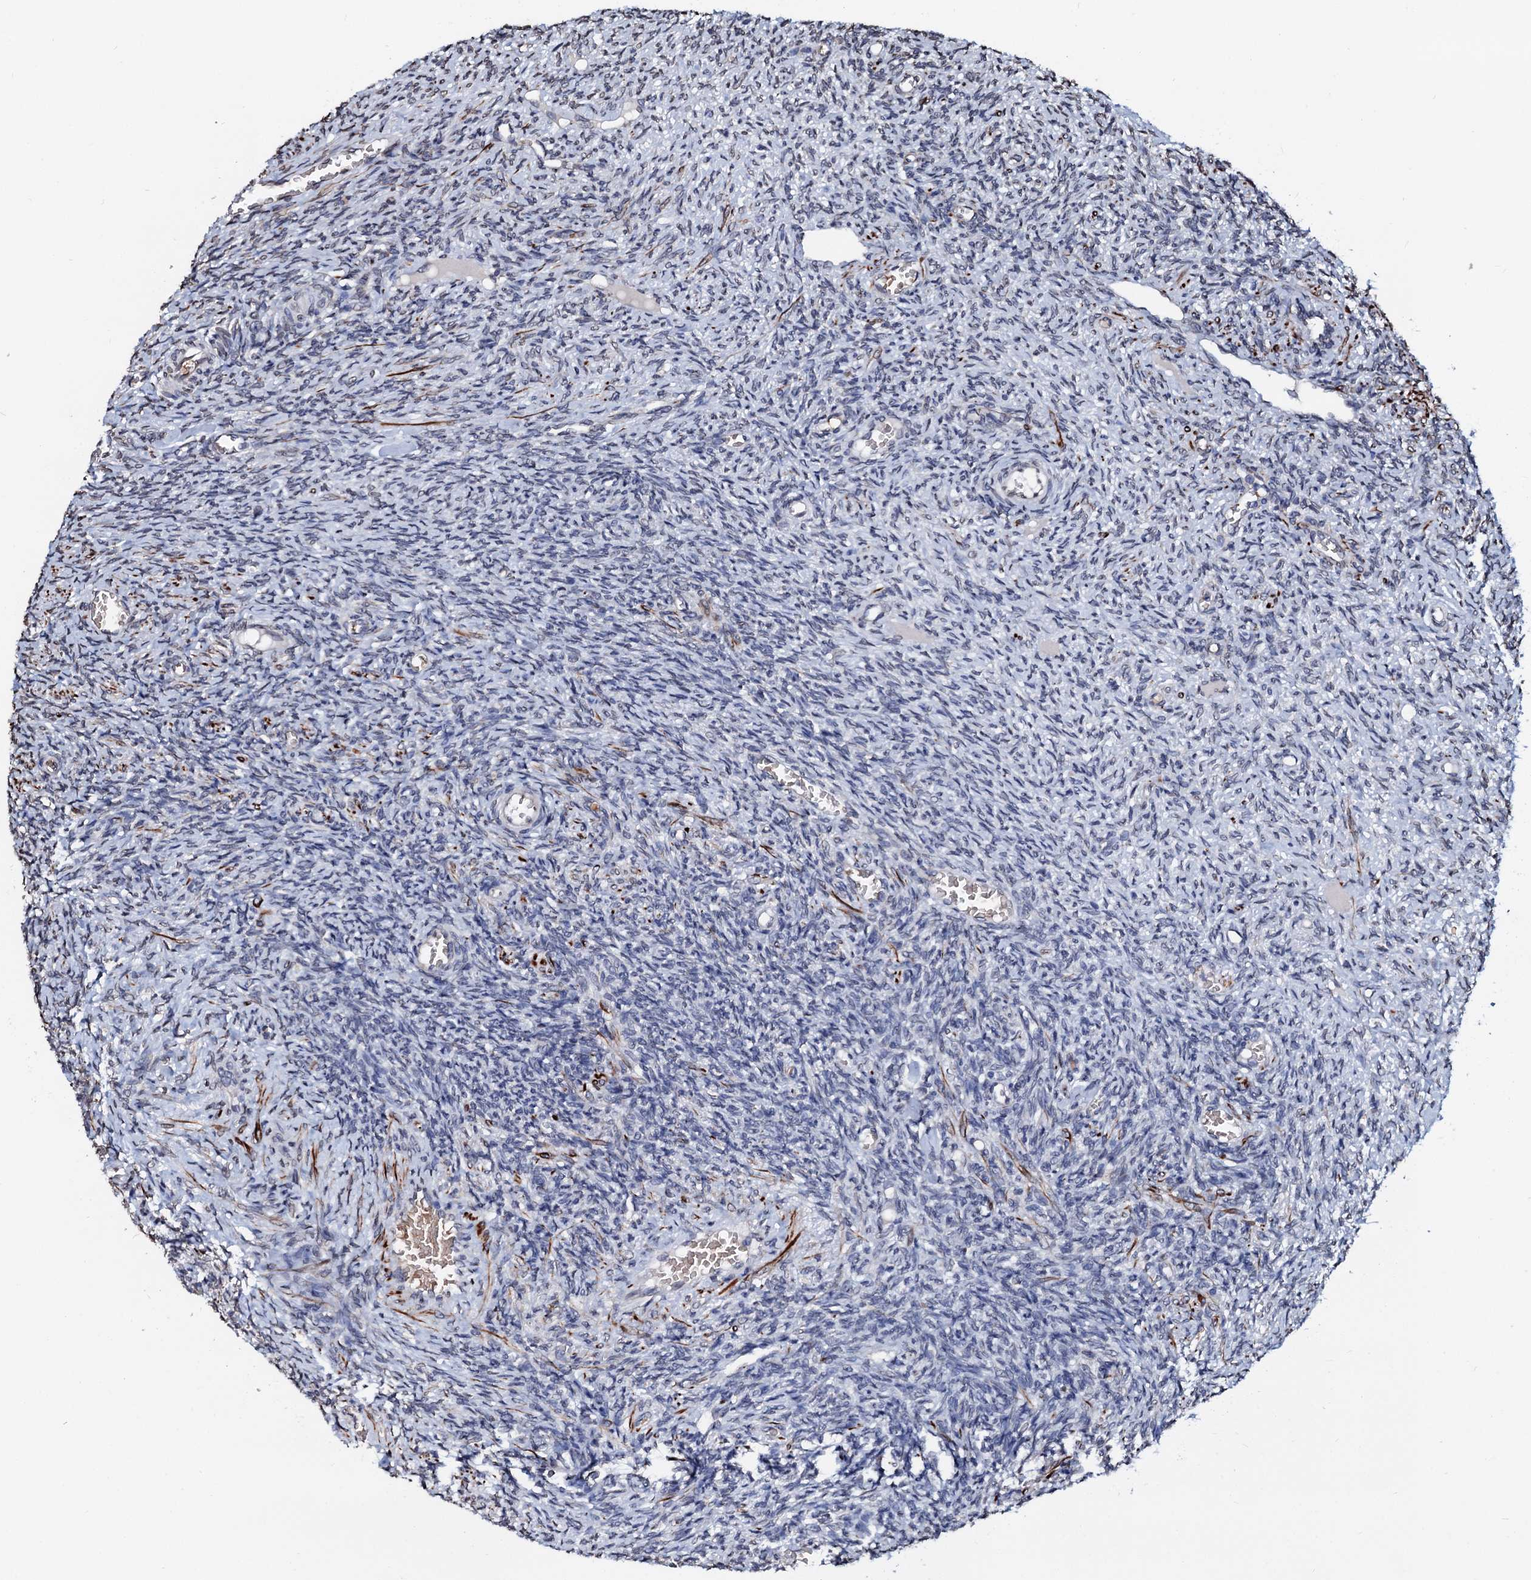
{"staining": {"intensity": "negative", "quantity": "none", "location": "none"}, "tissue": "ovary", "cell_type": "Follicle cells", "image_type": "normal", "snomed": [{"axis": "morphology", "description": "Normal tissue, NOS"}, {"axis": "topography", "description": "Ovary"}], "caption": "The IHC micrograph has no significant positivity in follicle cells of ovary. Nuclei are stained in blue.", "gene": "NRP2", "patient": {"sex": "female", "age": 27}}